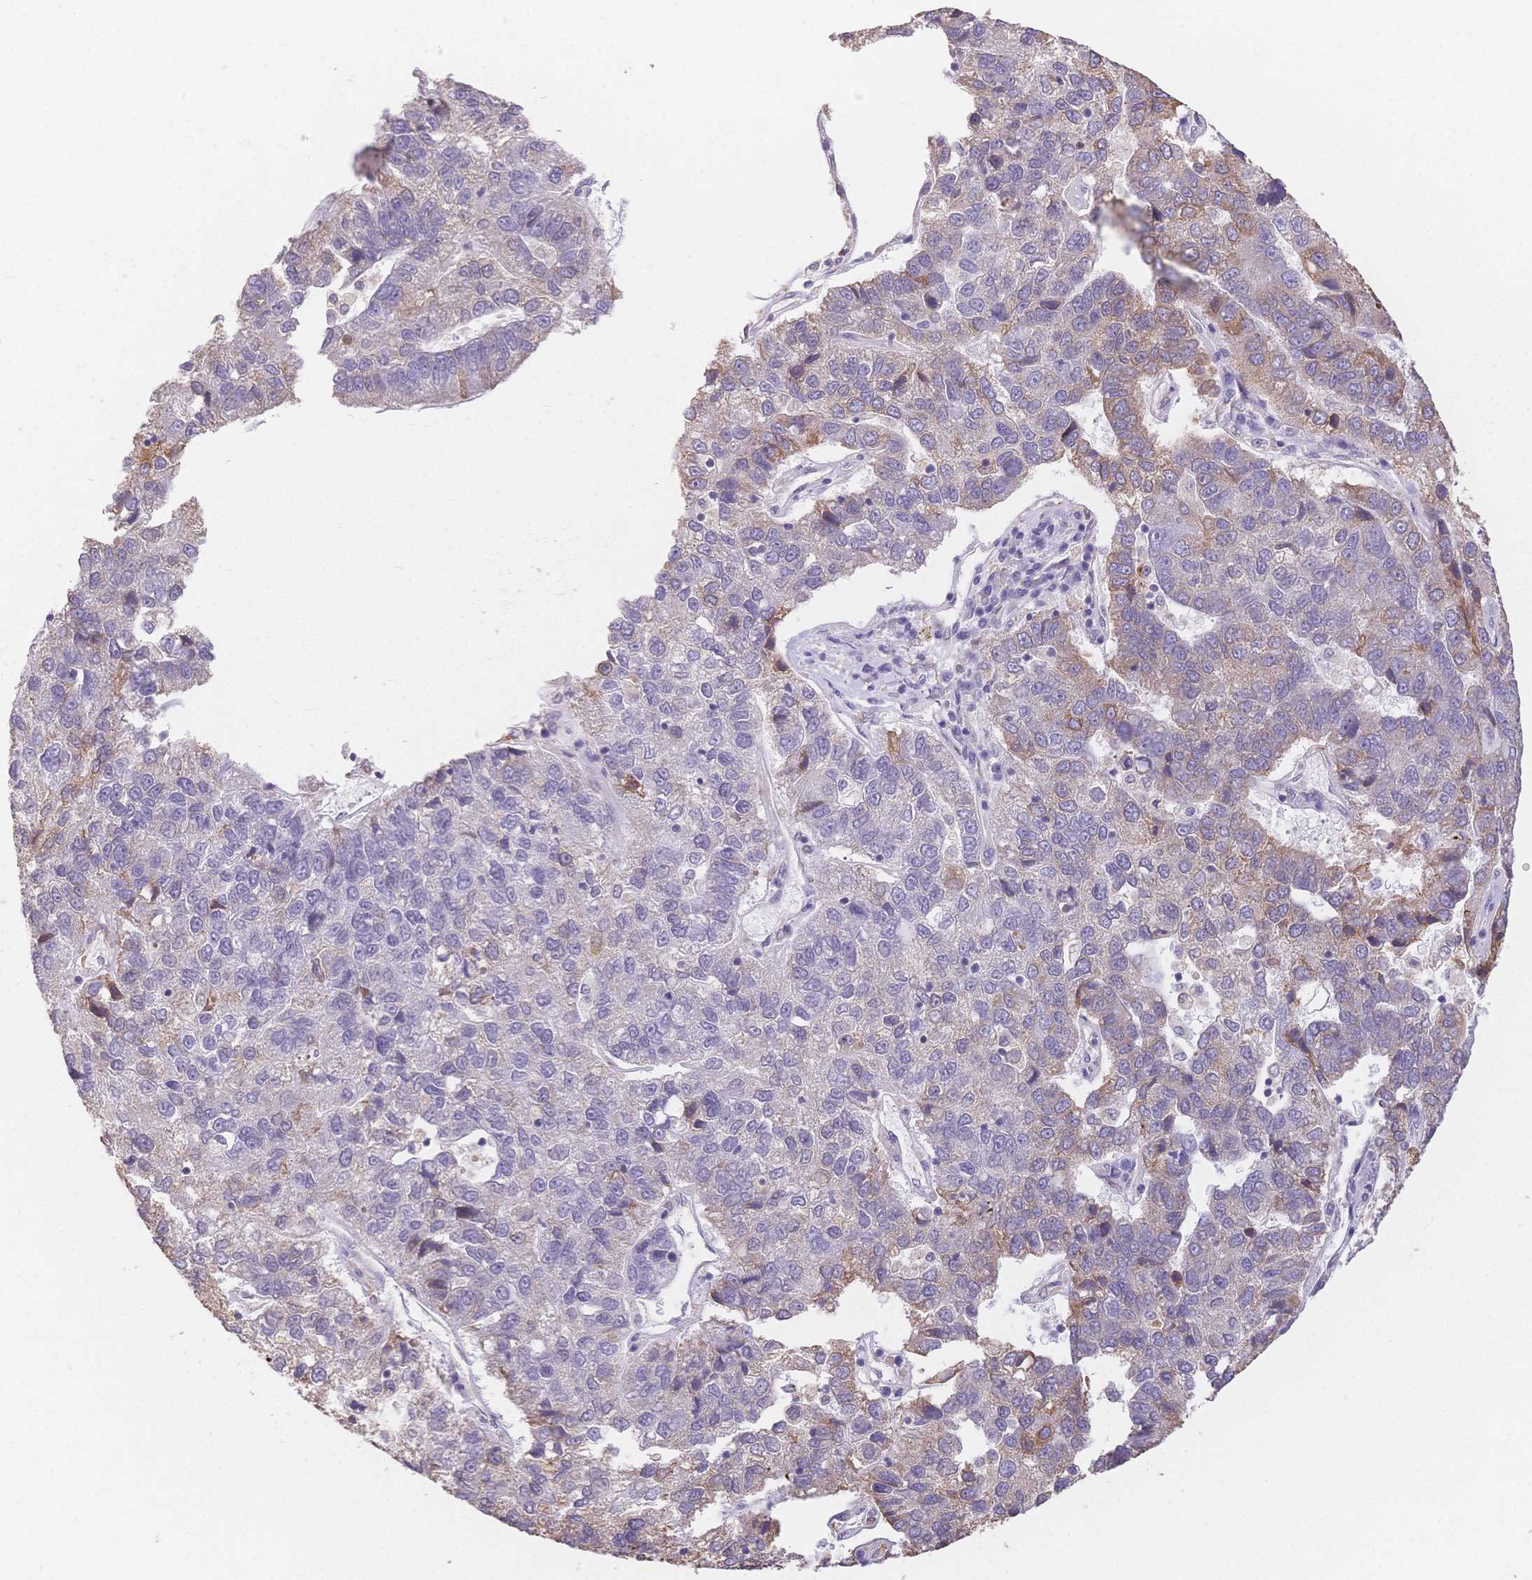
{"staining": {"intensity": "weak", "quantity": "<25%", "location": "cytoplasmic/membranous"}, "tissue": "pancreatic cancer", "cell_type": "Tumor cells", "image_type": "cancer", "snomed": [{"axis": "morphology", "description": "Adenocarcinoma, NOS"}, {"axis": "topography", "description": "Pancreas"}], "caption": "A high-resolution histopathology image shows IHC staining of pancreatic cancer (adenocarcinoma), which displays no significant positivity in tumor cells.", "gene": "HS3ST5", "patient": {"sex": "female", "age": 61}}